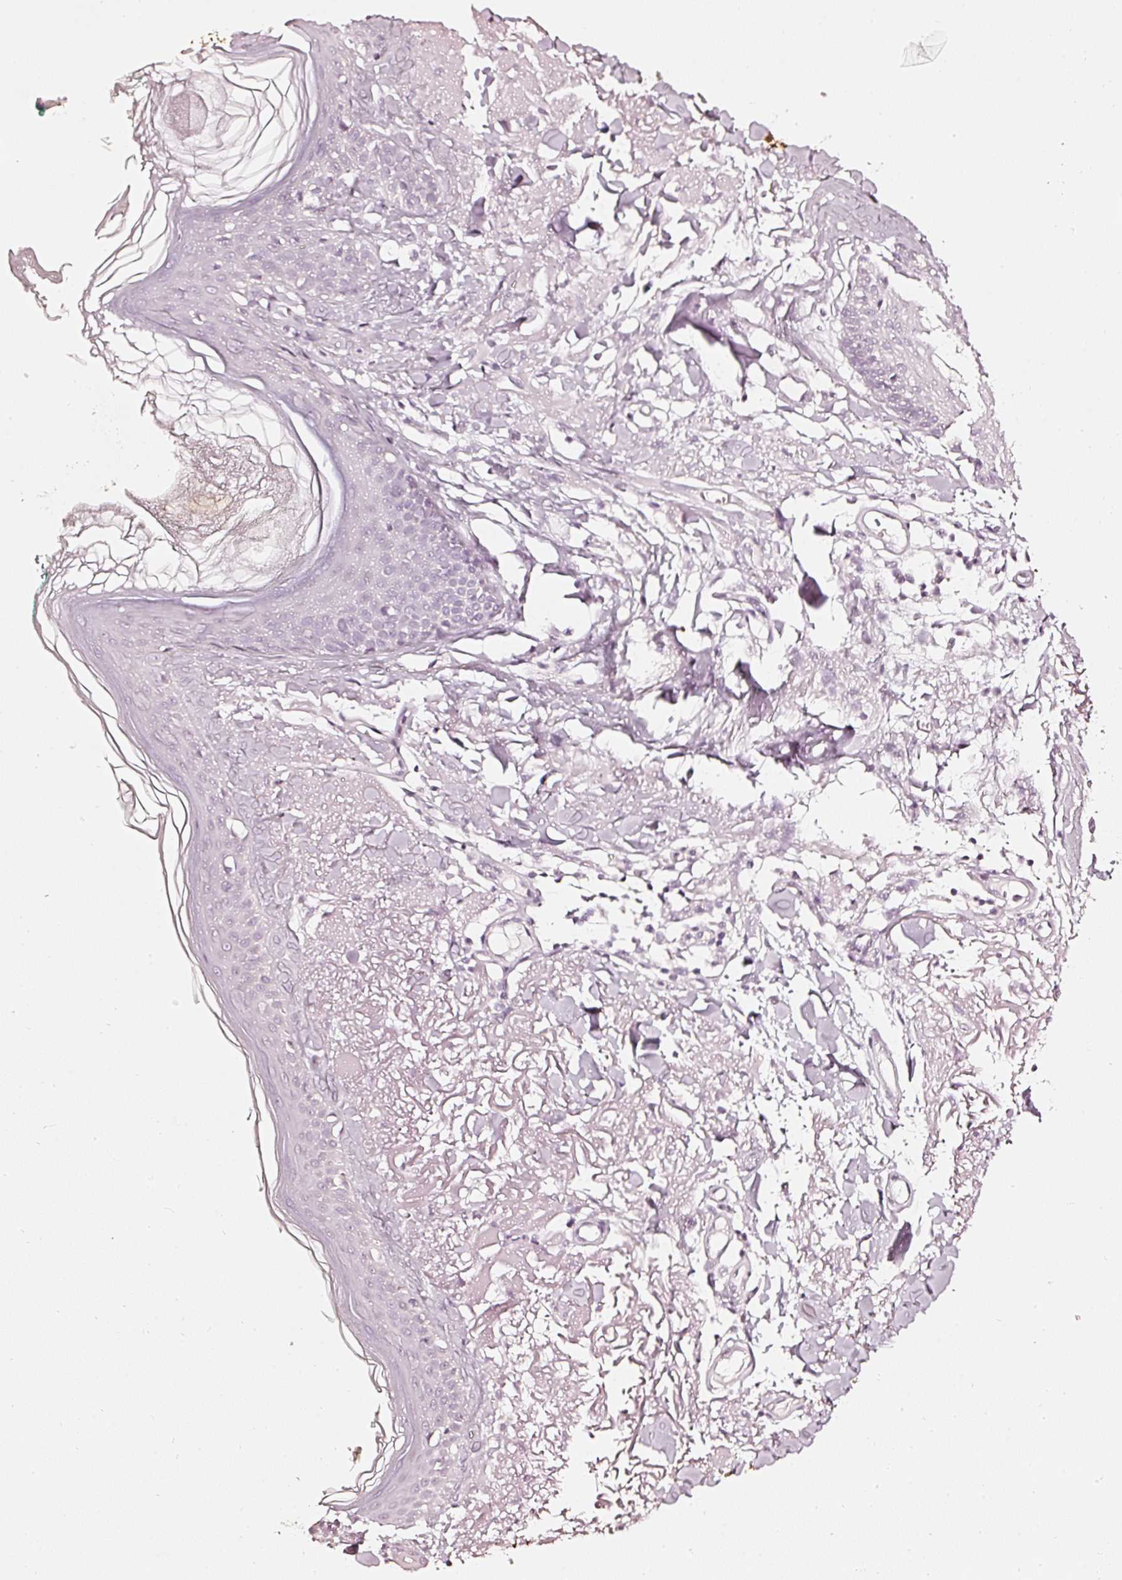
{"staining": {"intensity": "negative", "quantity": "none", "location": "none"}, "tissue": "skin", "cell_type": "Fibroblasts", "image_type": "normal", "snomed": [{"axis": "morphology", "description": "Normal tissue, NOS"}, {"axis": "morphology", "description": "Malignant melanoma, NOS"}, {"axis": "topography", "description": "Skin"}], "caption": "Immunohistochemistry (IHC) photomicrograph of benign skin: human skin stained with DAB (3,3'-diaminobenzidine) displays no significant protein positivity in fibroblasts. (IHC, brightfield microscopy, high magnification).", "gene": "CNP", "patient": {"sex": "male", "age": 80}}